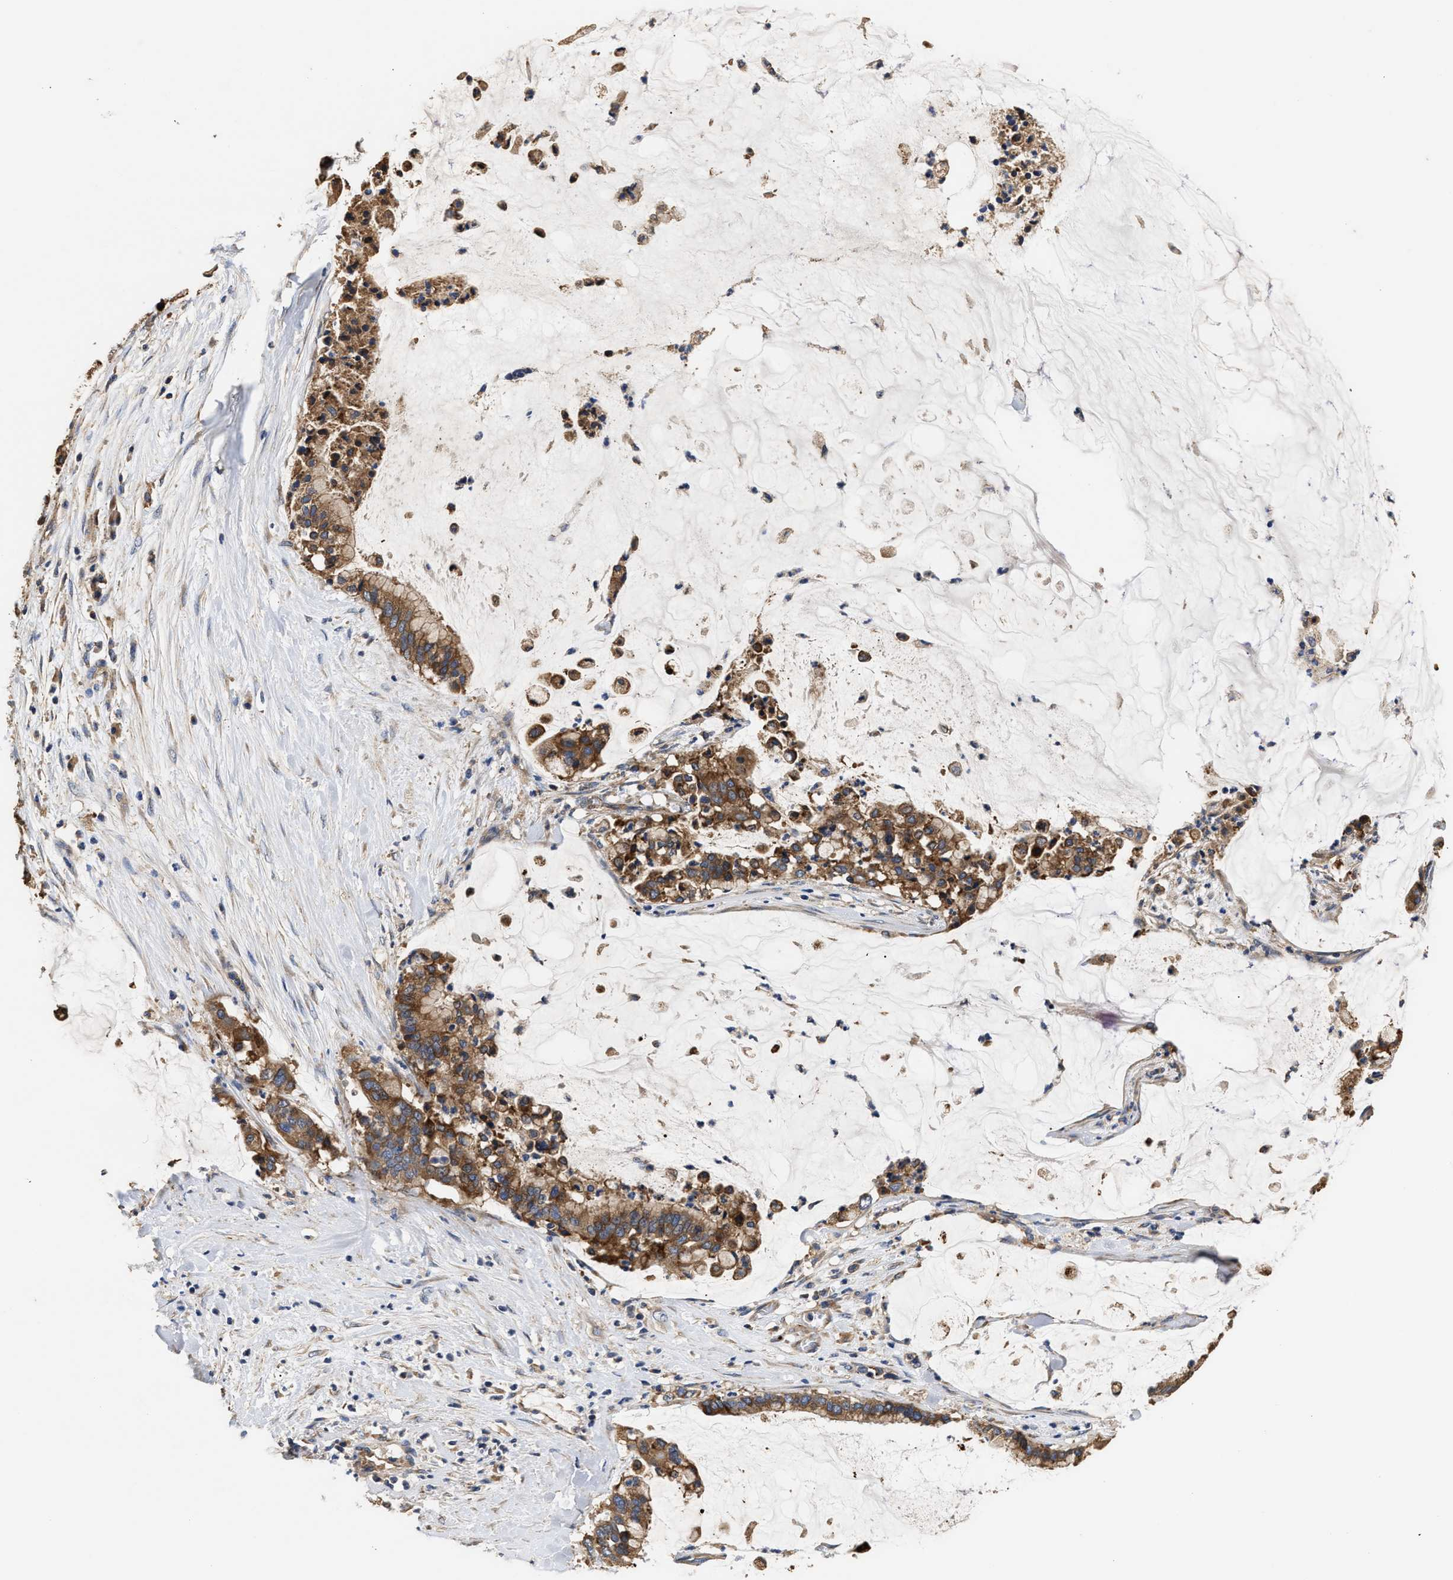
{"staining": {"intensity": "moderate", "quantity": ">75%", "location": "cytoplasmic/membranous"}, "tissue": "pancreatic cancer", "cell_type": "Tumor cells", "image_type": "cancer", "snomed": [{"axis": "morphology", "description": "Adenocarcinoma, NOS"}, {"axis": "topography", "description": "Pancreas"}], "caption": "IHC histopathology image of human pancreatic cancer stained for a protein (brown), which shows medium levels of moderate cytoplasmic/membranous expression in approximately >75% of tumor cells.", "gene": "KLB", "patient": {"sex": "male", "age": 41}}